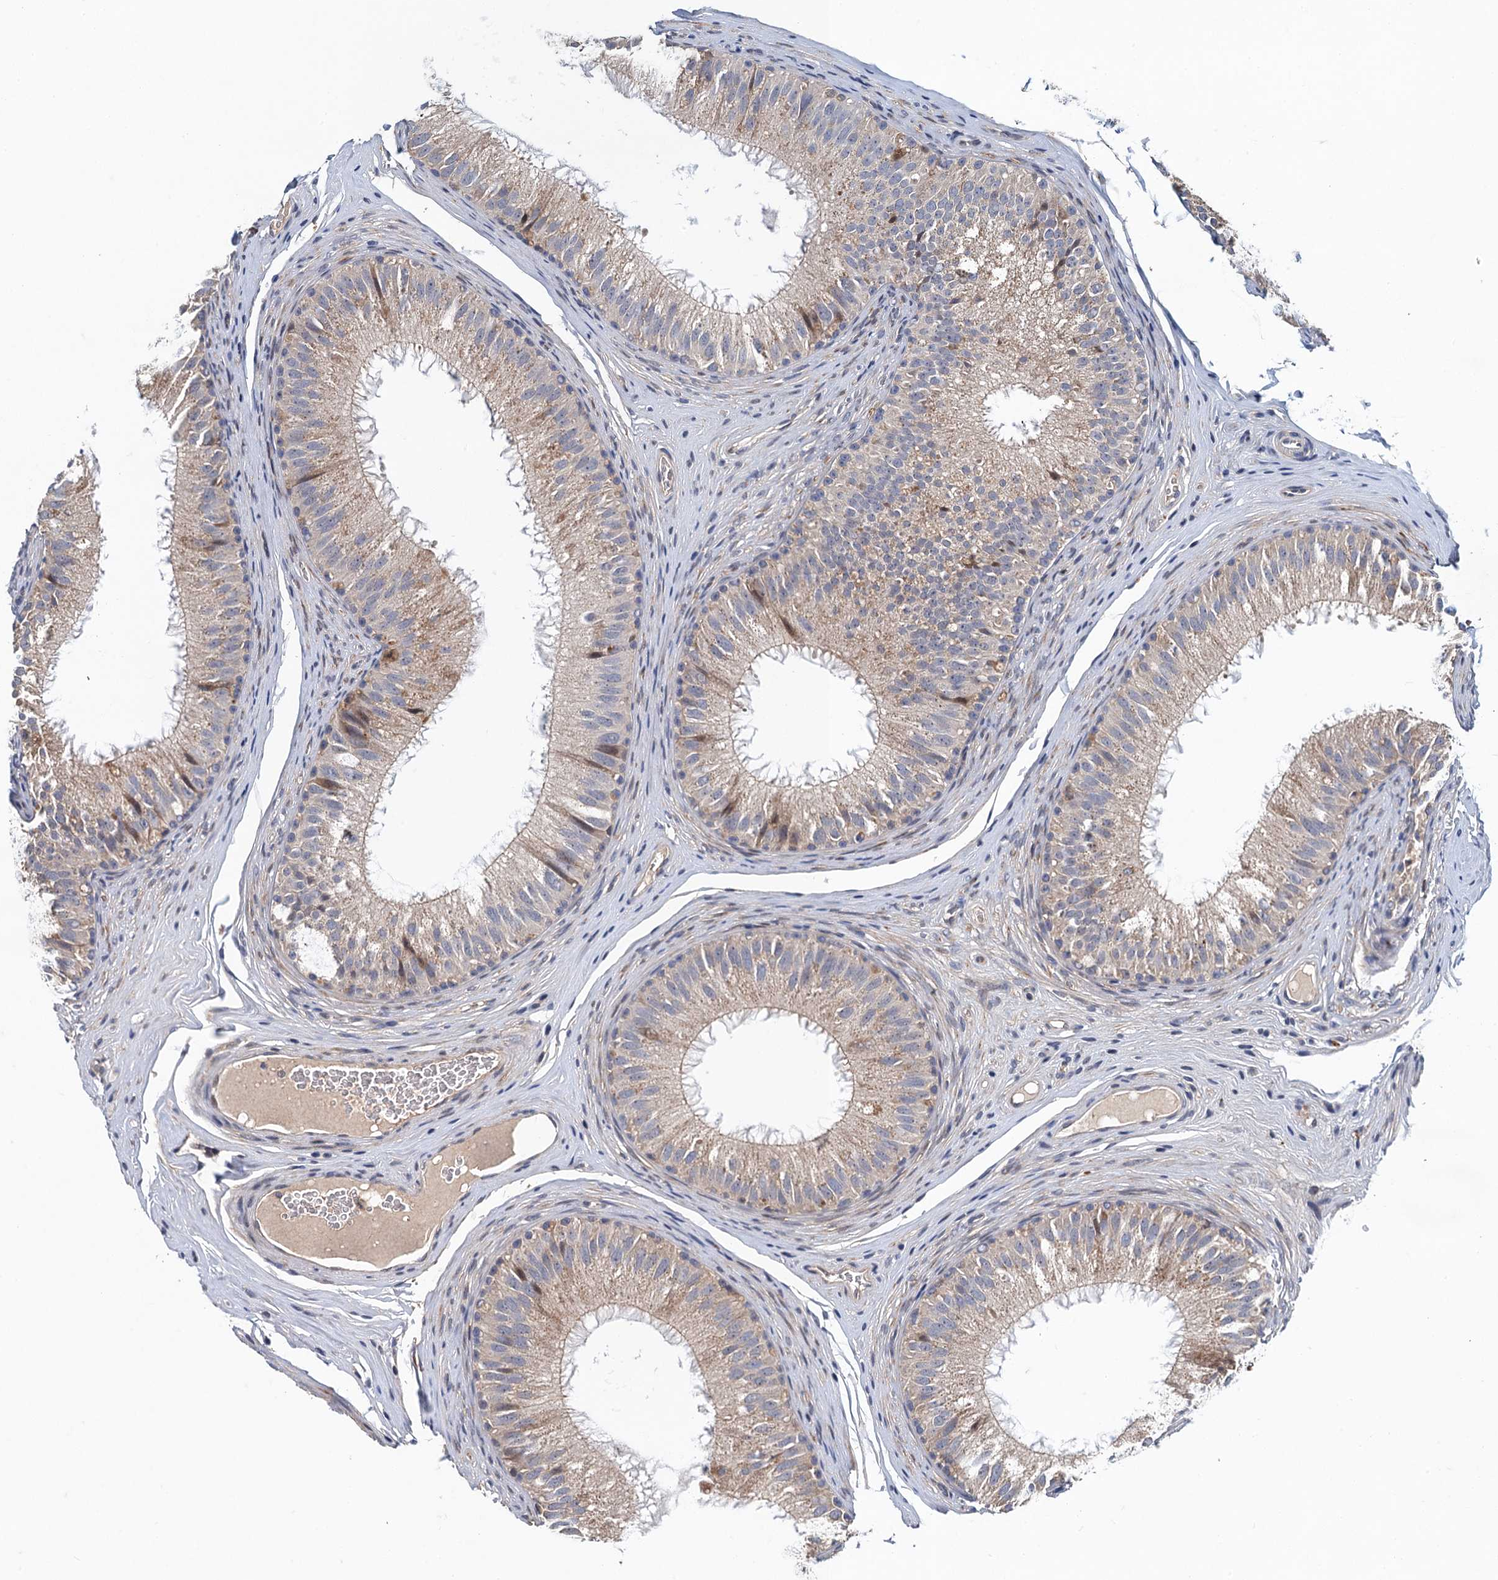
{"staining": {"intensity": "weak", "quantity": ">75%", "location": "cytoplasmic/membranous"}, "tissue": "epididymis", "cell_type": "Glandular cells", "image_type": "normal", "snomed": [{"axis": "morphology", "description": "Normal tissue, NOS"}, {"axis": "topography", "description": "Epididymis"}], "caption": "This is a photomicrograph of immunohistochemistry (IHC) staining of normal epididymis, which shows weak positivity in the cytoplasmic/membranous of glandular cells.", "gene": "MDM1", "patient": {"sex": "male", "age": 32}}